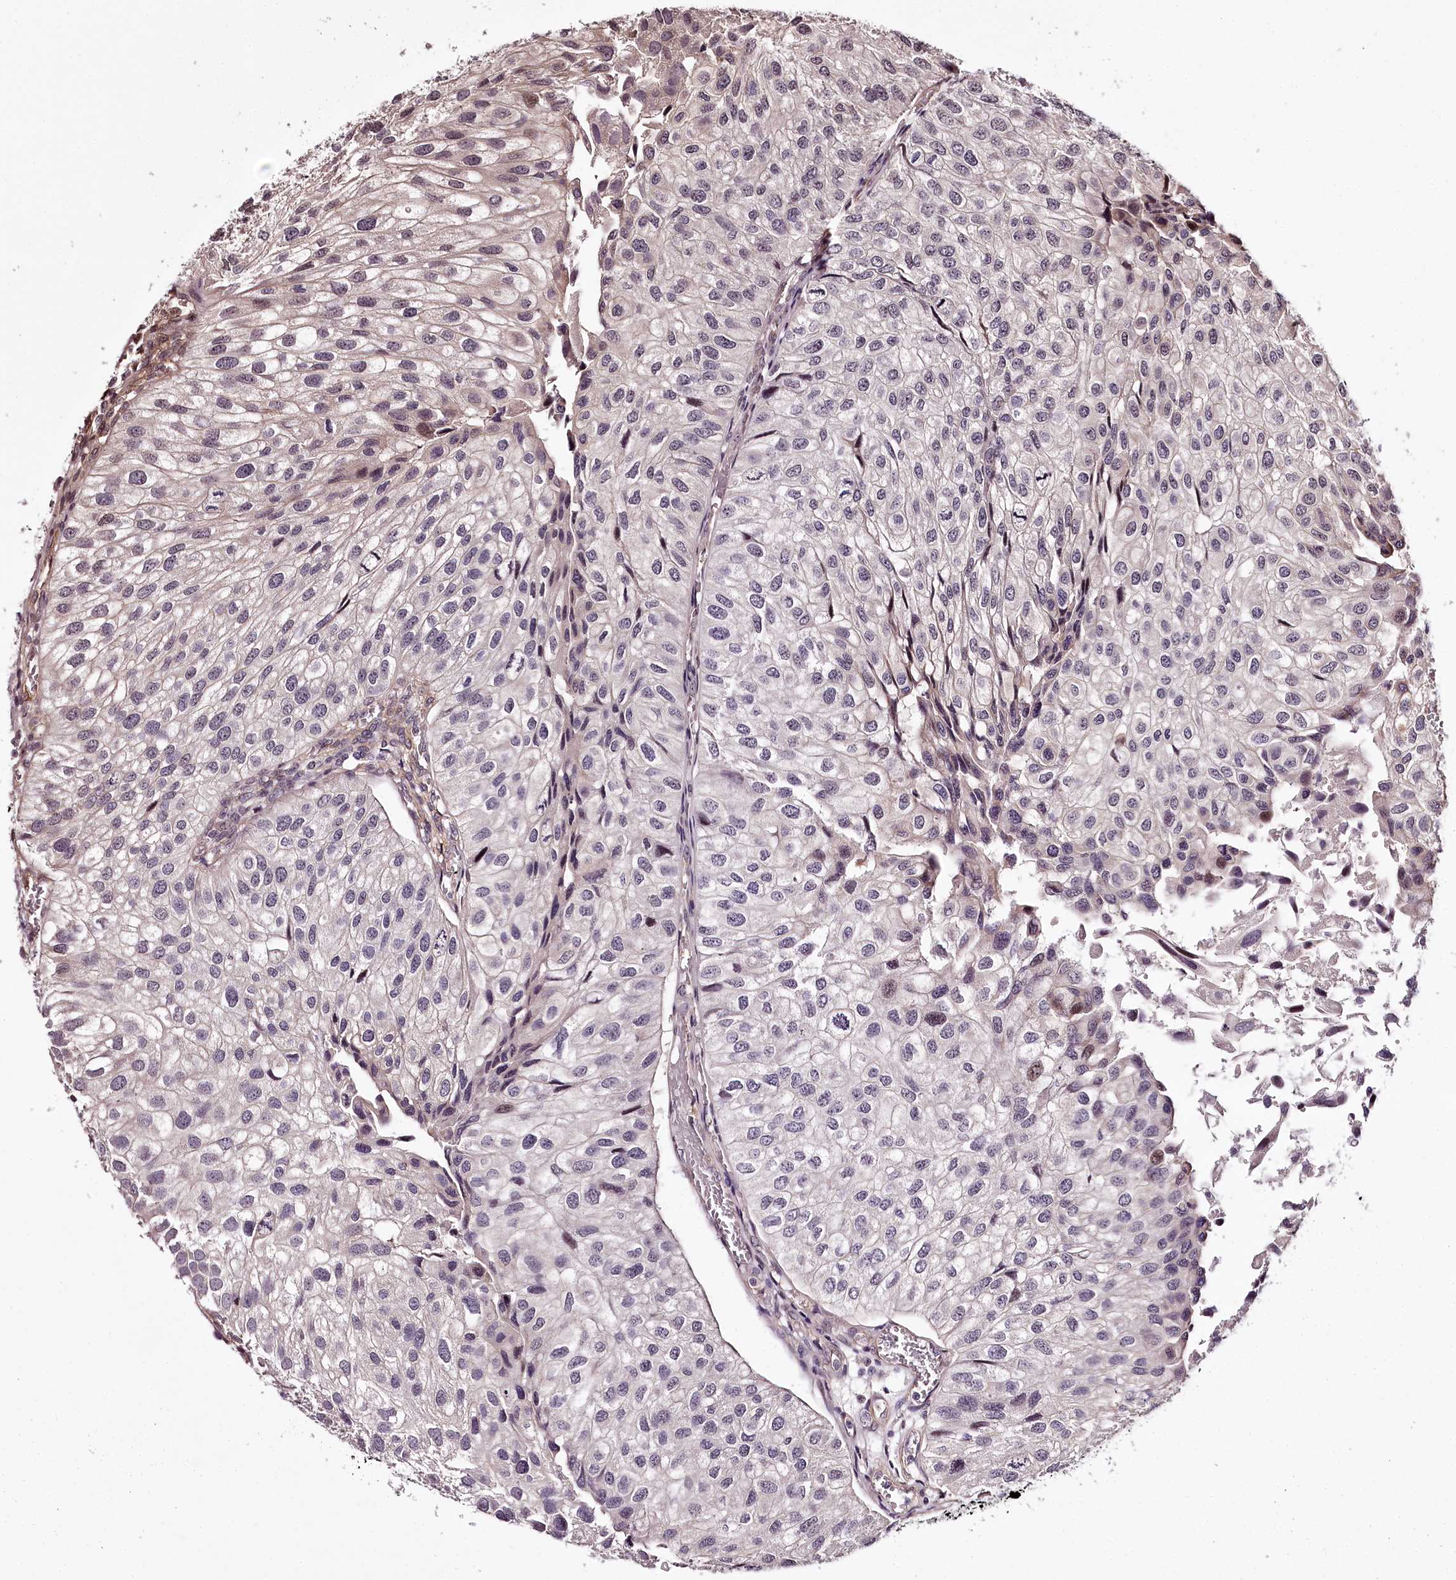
{"staining": {"intensity": "weak", "quantity": "<25%", "location": "nuclear"}, "tissue": "urothelial cancer", "cell_type": "Tumor cells", "image_type": "cancer", "snomed": [{"axis": "morphology", "description": "Urothelial carcinoma, Low grade"}, {"axis": "topography", "description": "Urinary bladder"}], "caption": "Human low-grade urothelial carcinoma stained for a protein using immunohistochemistry (IHC) exhibits no positivity in tumor cells.", "gene": "TTC33", "patient": {"sex": "female", "age": 89}}